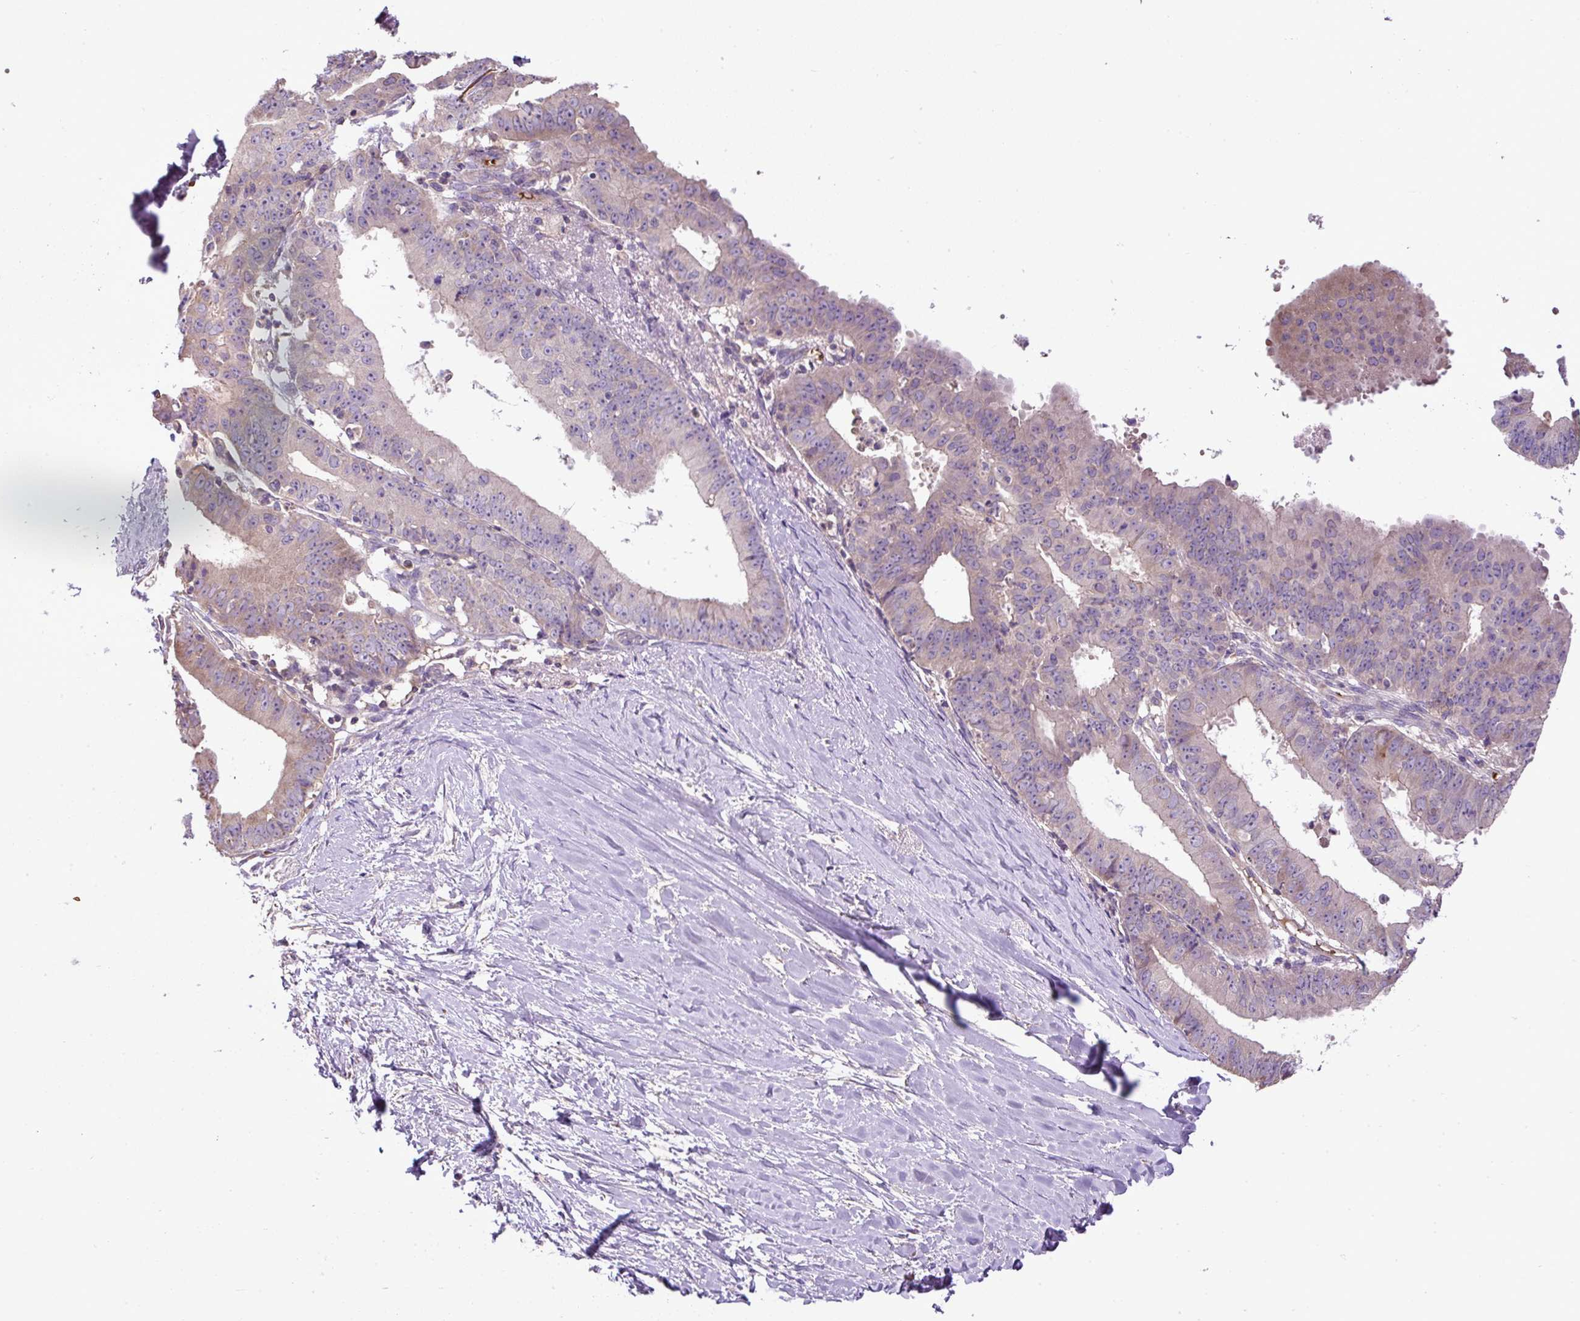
{"staining": {"intensity": "weak", "quantity": "<25%", "location": "cytoplasmic/membranous"}, "tissue": "ovarian cancer", "cell_type": "Tumor cells", "image_type": "cancer", "snomed": [{"axis": "morphology", "description": "Carcinoma, endometroid"}, {"axis": "topography", "description": "Ovary"}], "caption": "Ovarian cancer stained for a protein using IHC demonstrates no positivity tumor cells.", "gene": "CXCL13", "patient": {"sex": "female", "age": 42}}